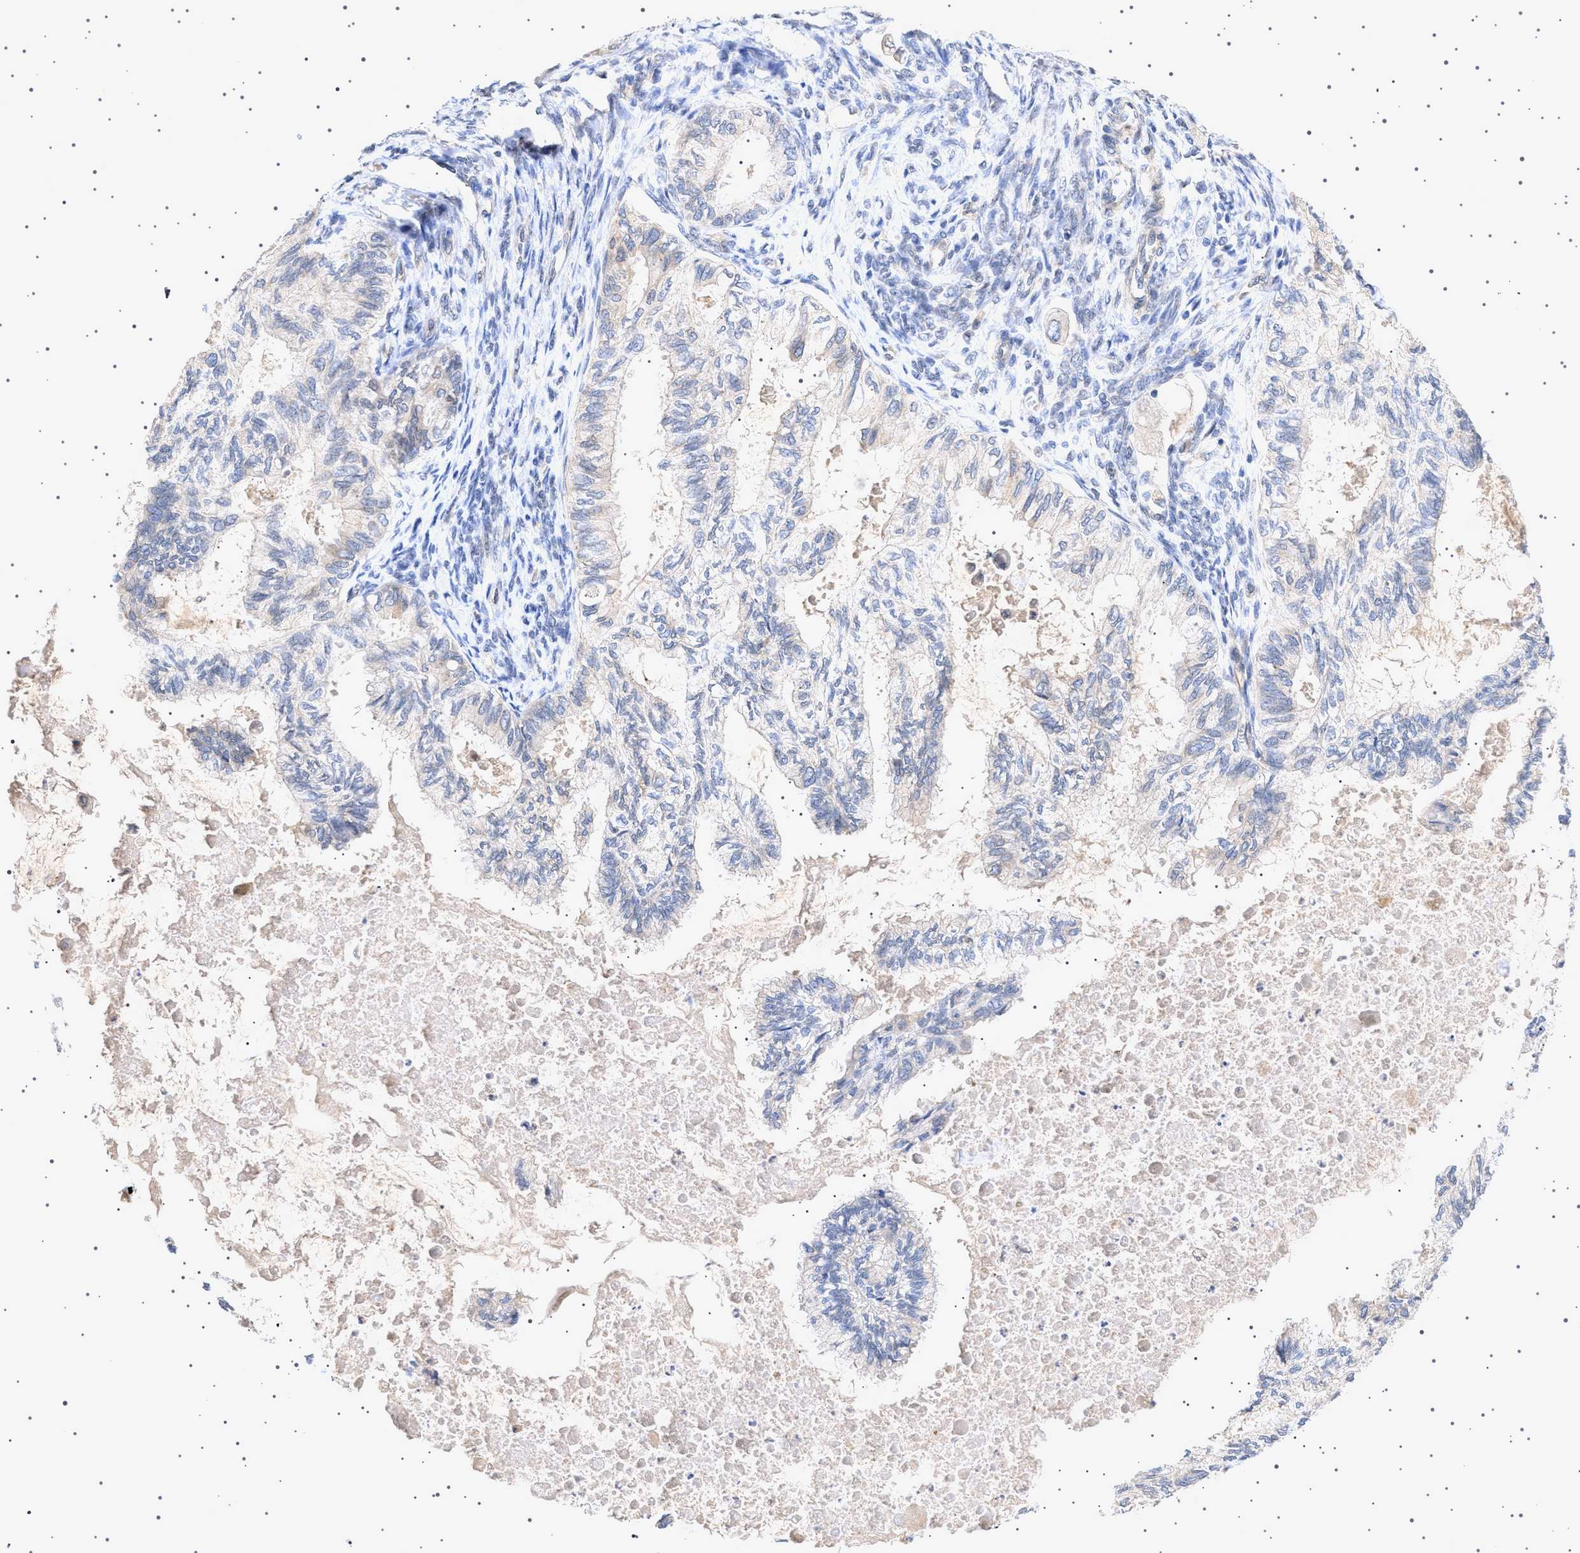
{"staining": {"intensity": "negative", "quantity": "none", "location": "none"}, "tissue": "cervical cancer", "cell_type": "Tumor cells", "image_type": "cancer", "snomed": [{"axis": "morphology", "description": "Normal tissue, NOS"}, {"axis": "morphology", "description": "Adenocarcinoma, NOS"}, {"axis": "topography", "description": "Cervix"}, {"axis": "topography", "description": "Endometrium"}], "caption": "A high-resolution histopathology image shows IHC staining of adenocarcinoma (cervical), which displays no significant staining in tumor cells.", "gene": "NUP93", "patient": {"sex": "female", "age": 86}}